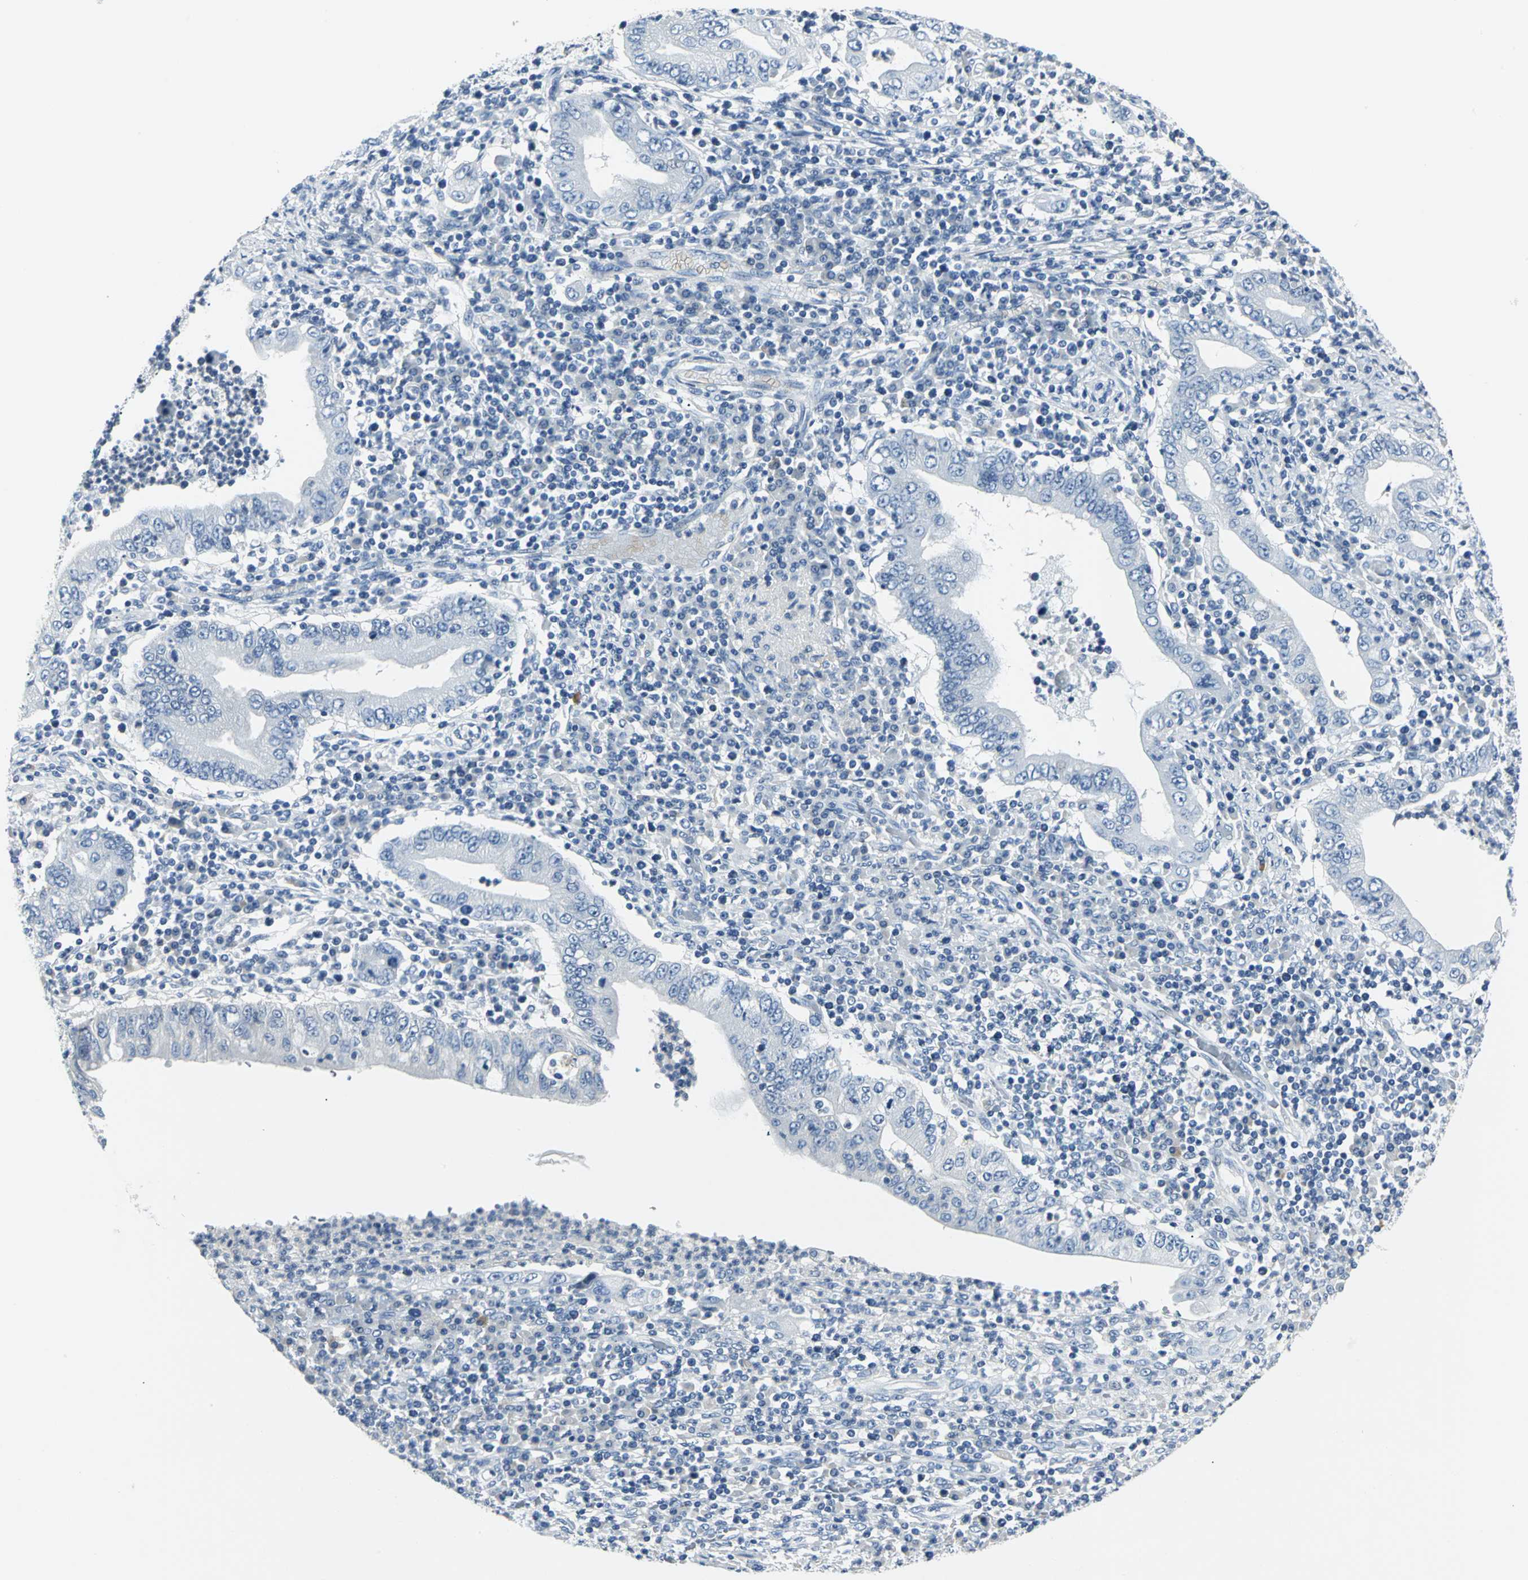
{"staining": {"intensity": "negative", "quantity": "none", "location": "none"}, "tissue": "stomach cancer", "cell_type": "Tumor cells", "image_type": "cancer", "snomed": [{"axis": "morphology", "description": "Normal tissue, NOS"}, {"axis": "morphology", "description": "Adenocarcinoma, NOS"}, {"axis": "topography", "description": "Esophagus"}, {"axis": "topography", "description": "Stomach, upper"}, {"axis": "topography", "description": "Peripheral nerve tissue"}], "caption": "There is no significant staining in tumor cells of stomach adenocarcinoma.", "gene": "RIPOR1", "patient": {"sex": "male", "age": 62}}